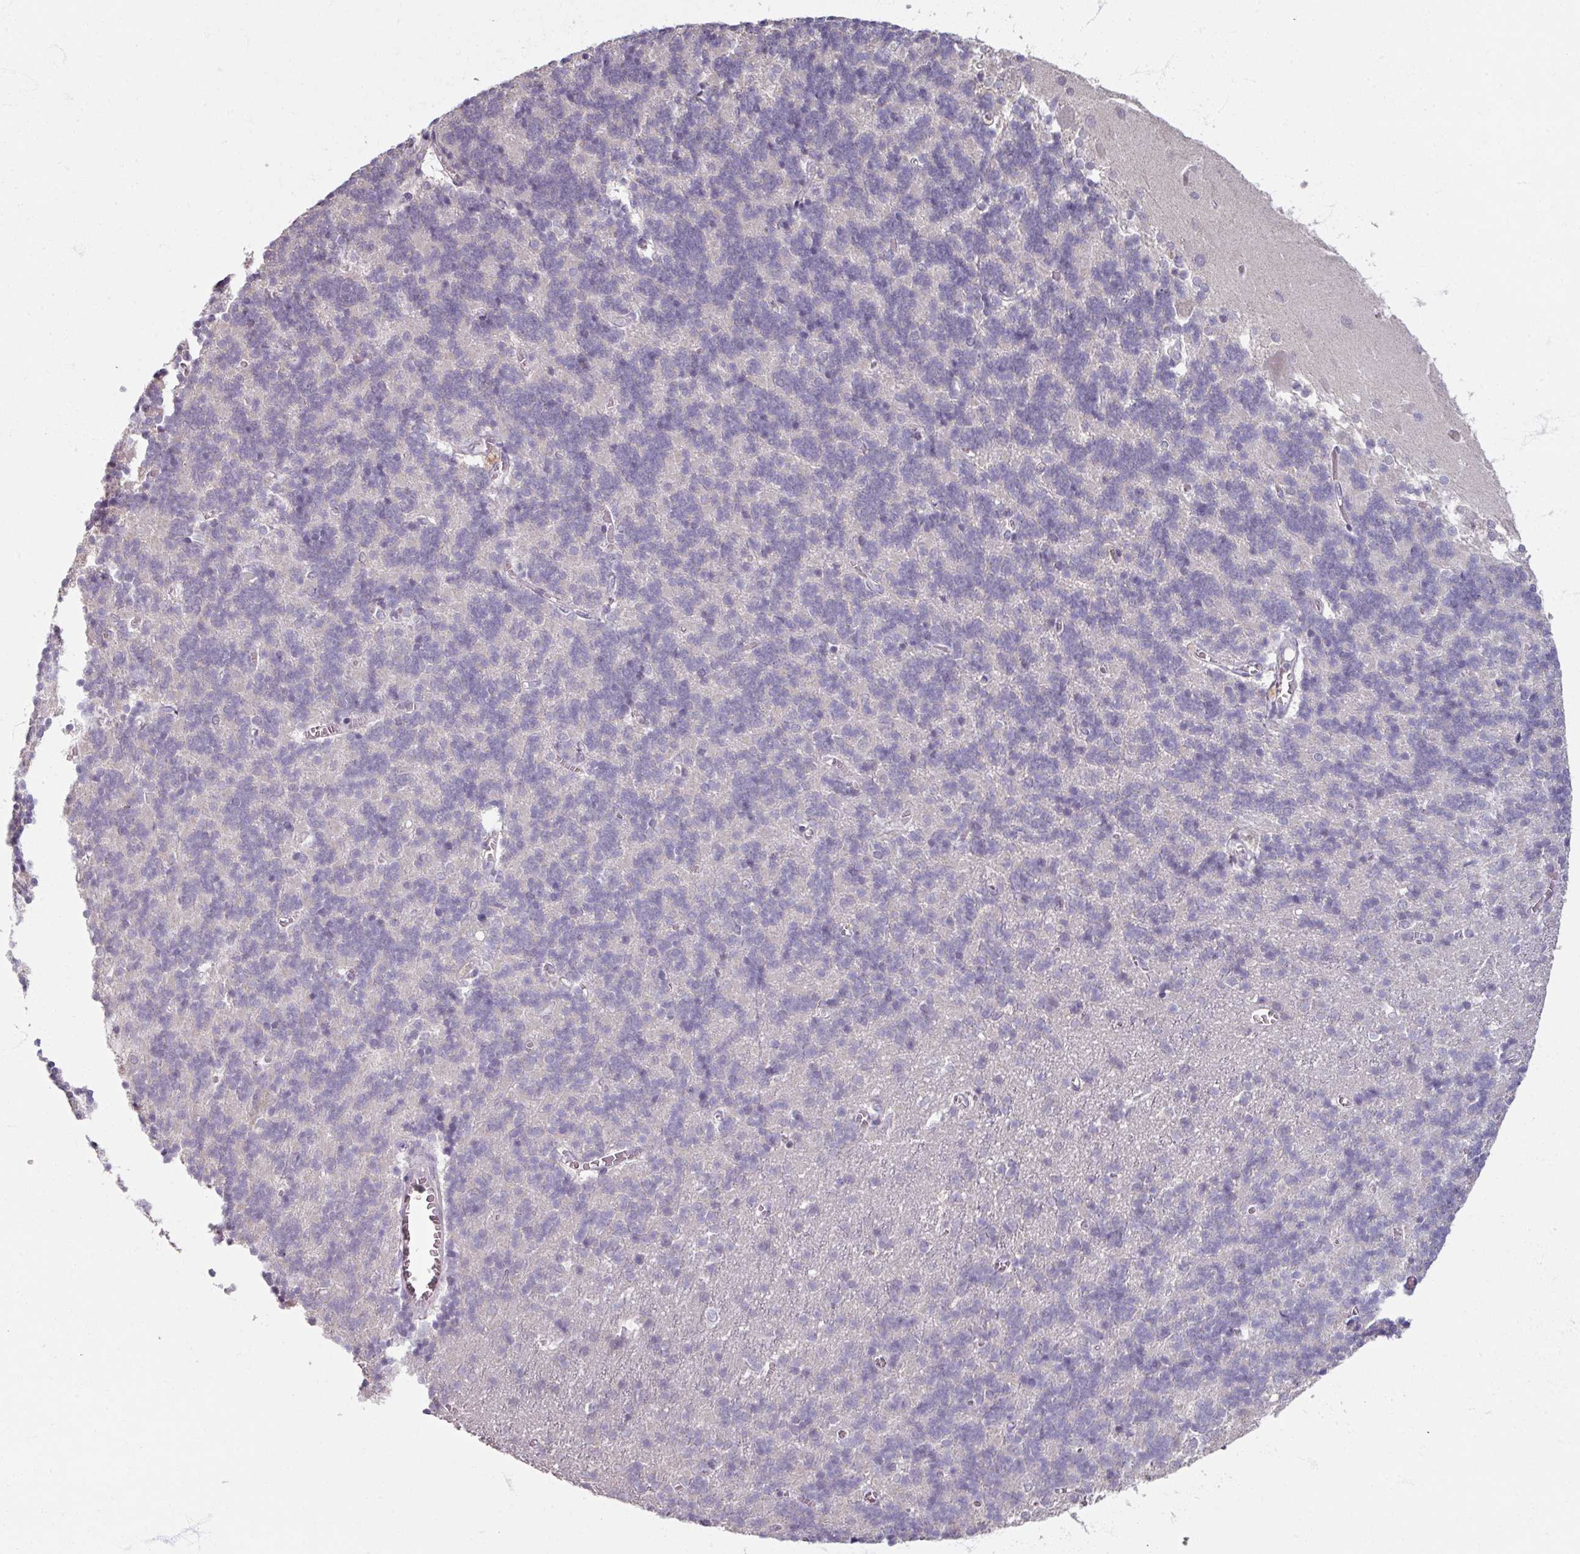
{"staining": {"intensity": "negative", "quantity": "none", "location": "none"}, "tissue": "cerebellum", "cell_type": "Cells in granular layer", "image_type": "normal", "snomed": [{"axis": "morphology", "description": "Normal tissue, NOS"}, {"axis": "topography", "description": "Cerebellum"}], "caption": "A high-resolution image shows immunohistochemistry (IHC) staining of normal cerebellum, which displays no significant expression in cells in granular layer. (DAB IHC with hematoxylin counter stain).", "gene": "SOX11", "patient": {"sex": "male", "age": 37}}